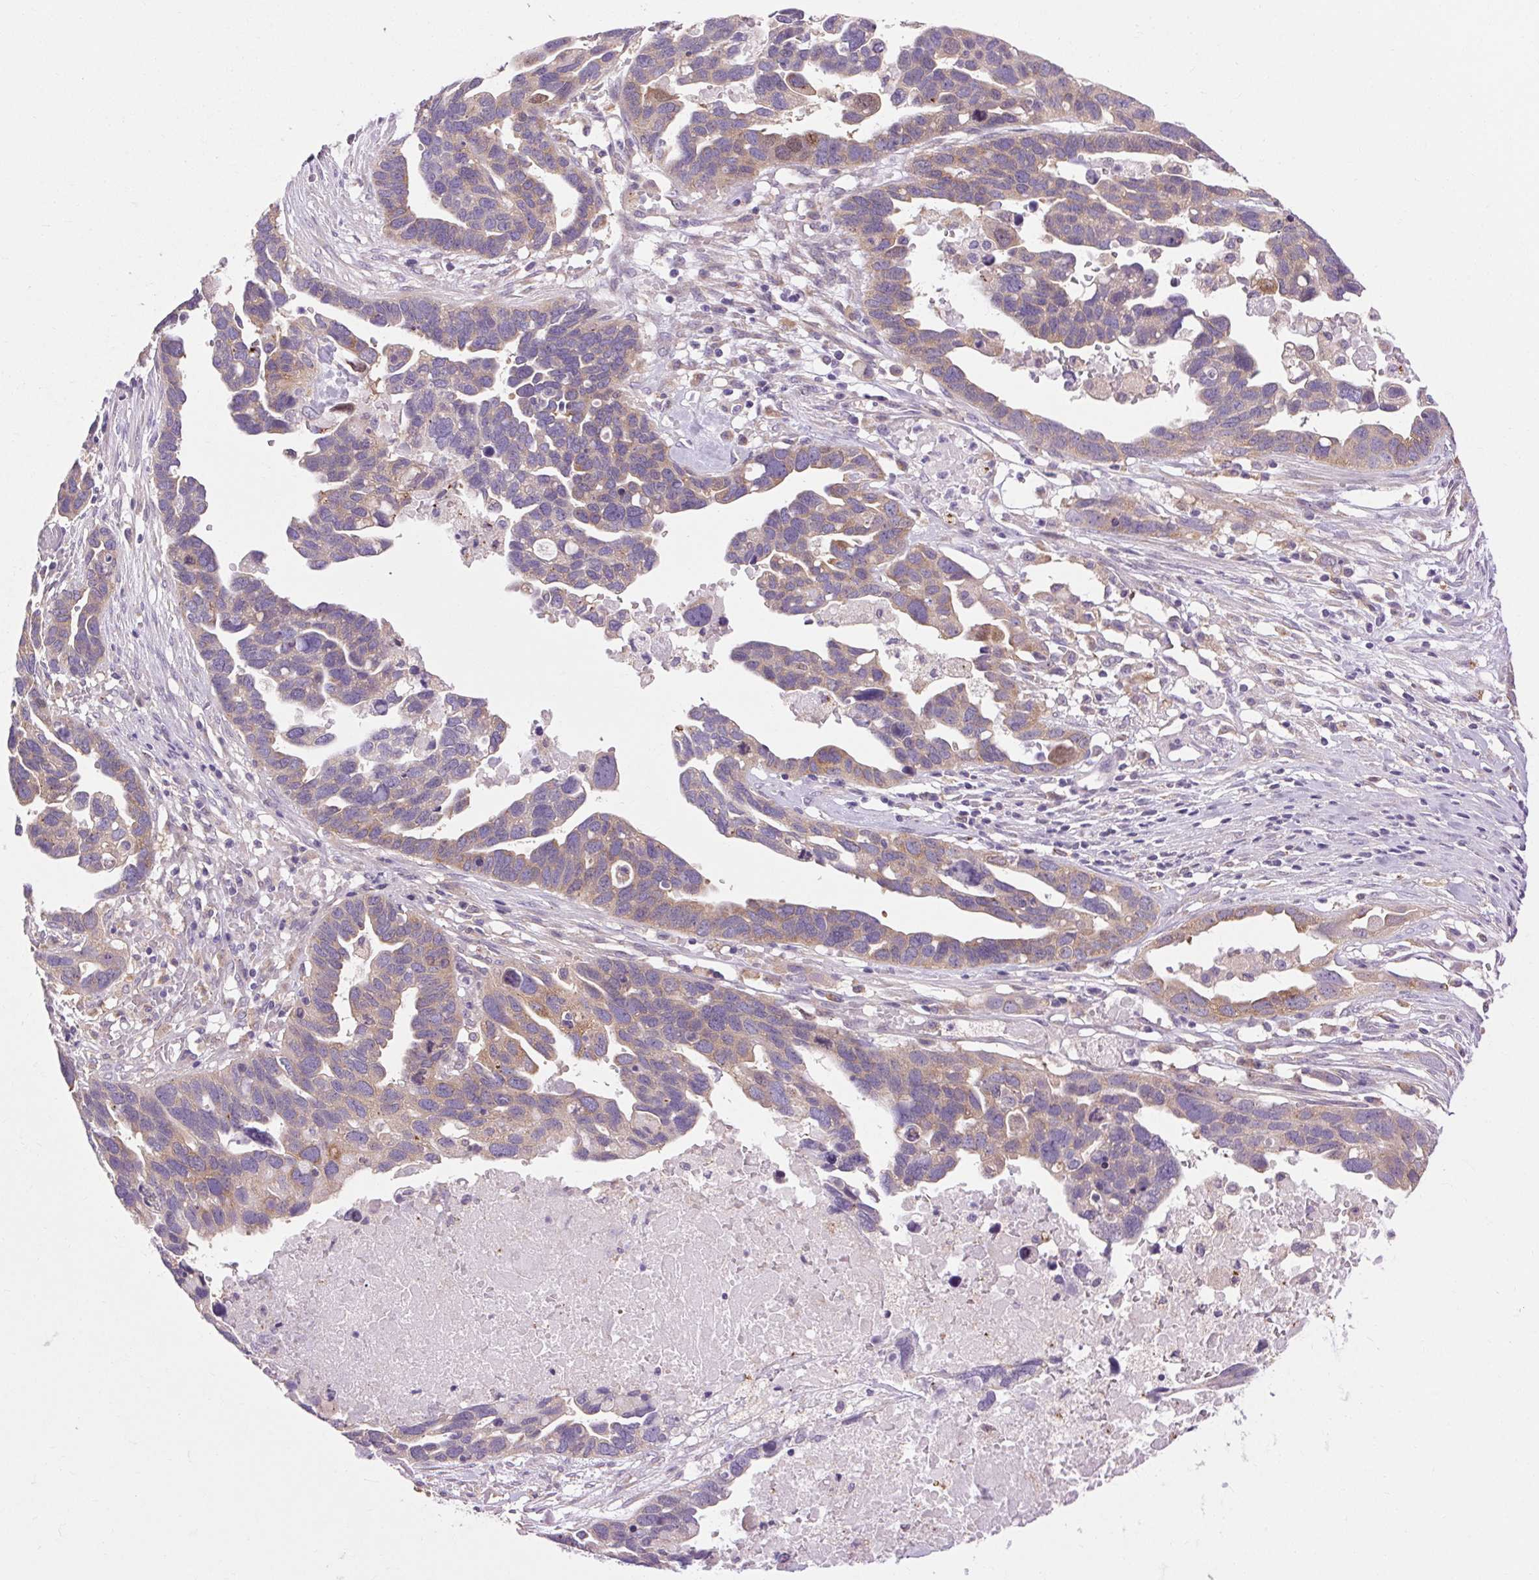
{"staining": {"intensity": "weak", "quantity": ">75%", "location": "cytoplasmic/membranous"}, "tissue": "ovarian cancer", "cell_type": "Tumor cells", "image_type": "cancer", "snomed": [{"axis": "morphology", "description": "Cystadenocarcinoma, serous, NOS"}, {"axis": "topography", "description": "Ovary"}], "caption": "A brown stain highlights weak cytoplasmic/membranous positivity of a protein in human serous cystadenocarcinoma (ovarian) tumor cells. (brown staining indicates protein expression, while blue staining denotes nuclei).", "gene": "SOWAHC", "patient": {"sex": "female", "age": 54}}